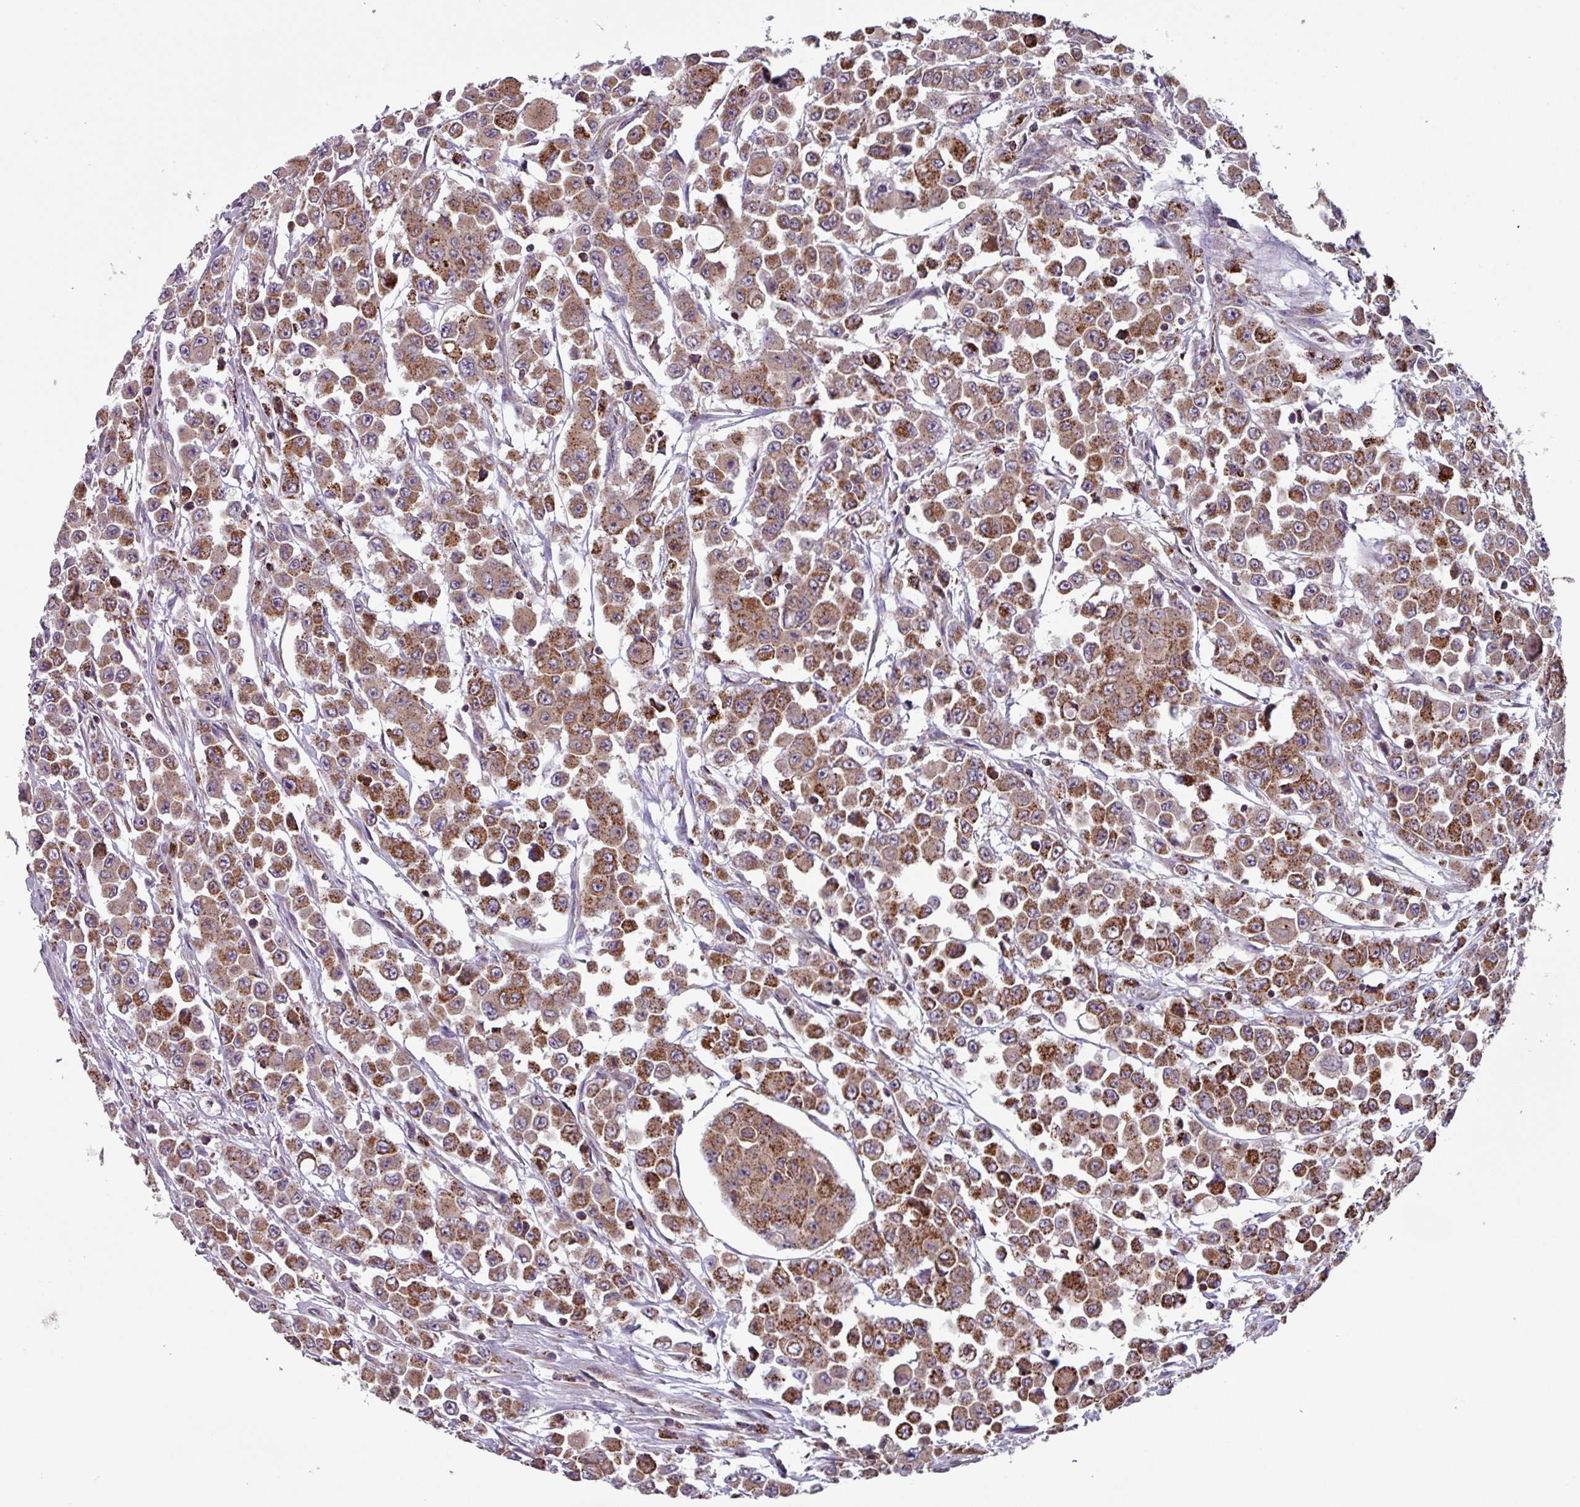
{"staining": {"intensity": "moderate", "quantity": ">75%", "location": "cytoplasmic/membranous"}, "tissue": "colorectal cancer", "cell_type": "Tumor cells", "image_type": "cancer", "snomed": [{"axis": "morphology", "description": "Adenocarcinoma, NOS"}, {"axis": "topography", "description": "Colon"}], "caption": "The immunohistochemical stain shows moderate cytoplasmic/membranous expression in tumor cells of colorectal cancer (adenocarcinoma) tissue.", "gene": "AKIRIN1", "patient": {"sex": "male", "age": 51}}